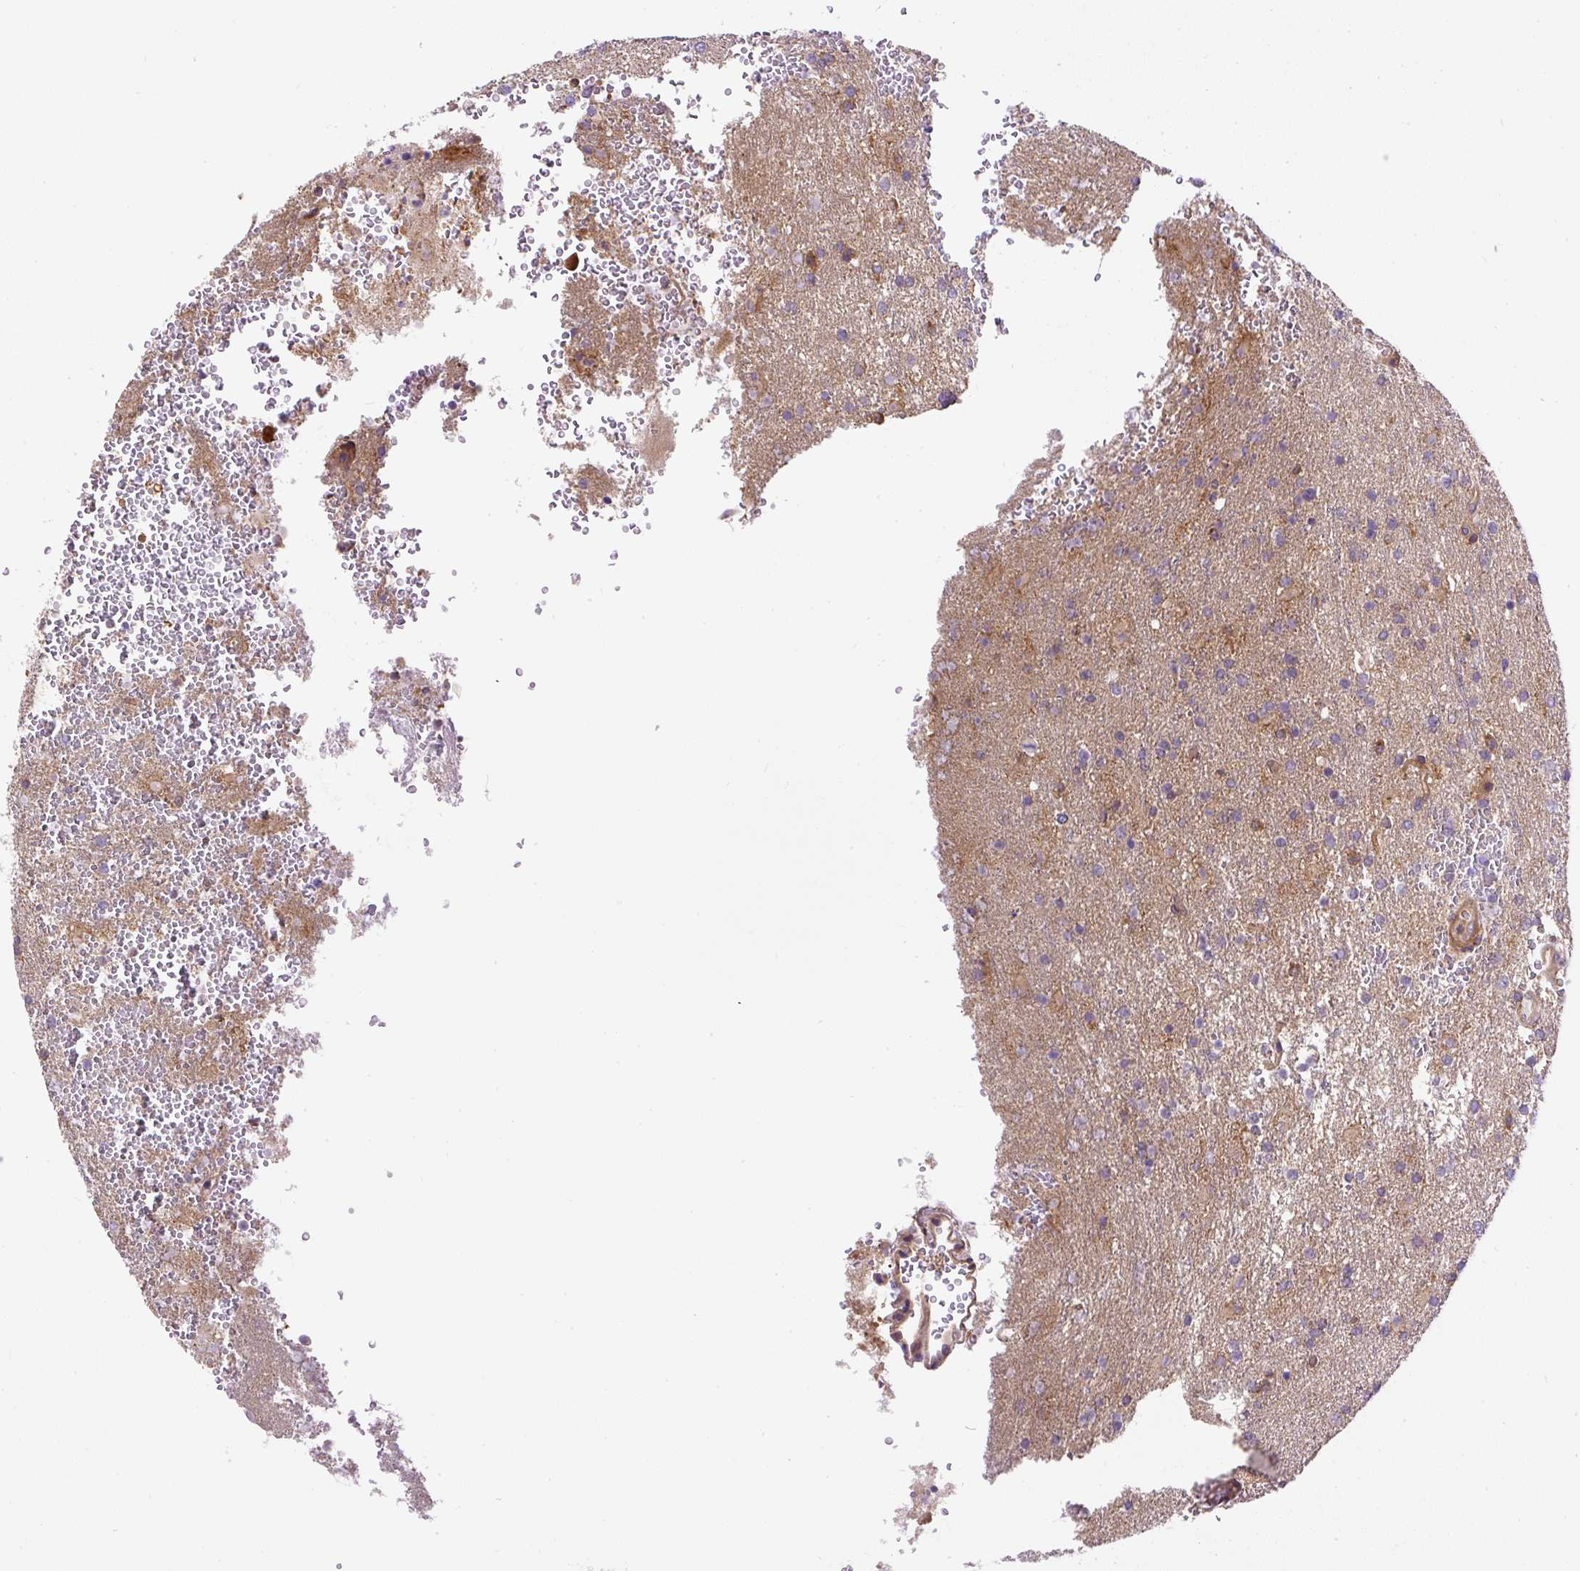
{"staining": {"intensity": "negative", "quantity": "none", "location": "none"}, "tissue": "glioma", "cell_type": "Tumor cells", "image_type": "cancer", "snomed": [{"axis": "morphology", "description": "Glioma, malignant, High grade"}, {"axis": "topography", "description": "Brain"}], "caption": "Tumor cells are negative for brown protein staining in glioma.", "gene": "CCDC28A", "patient": {"sex": "female", "age": 74}}